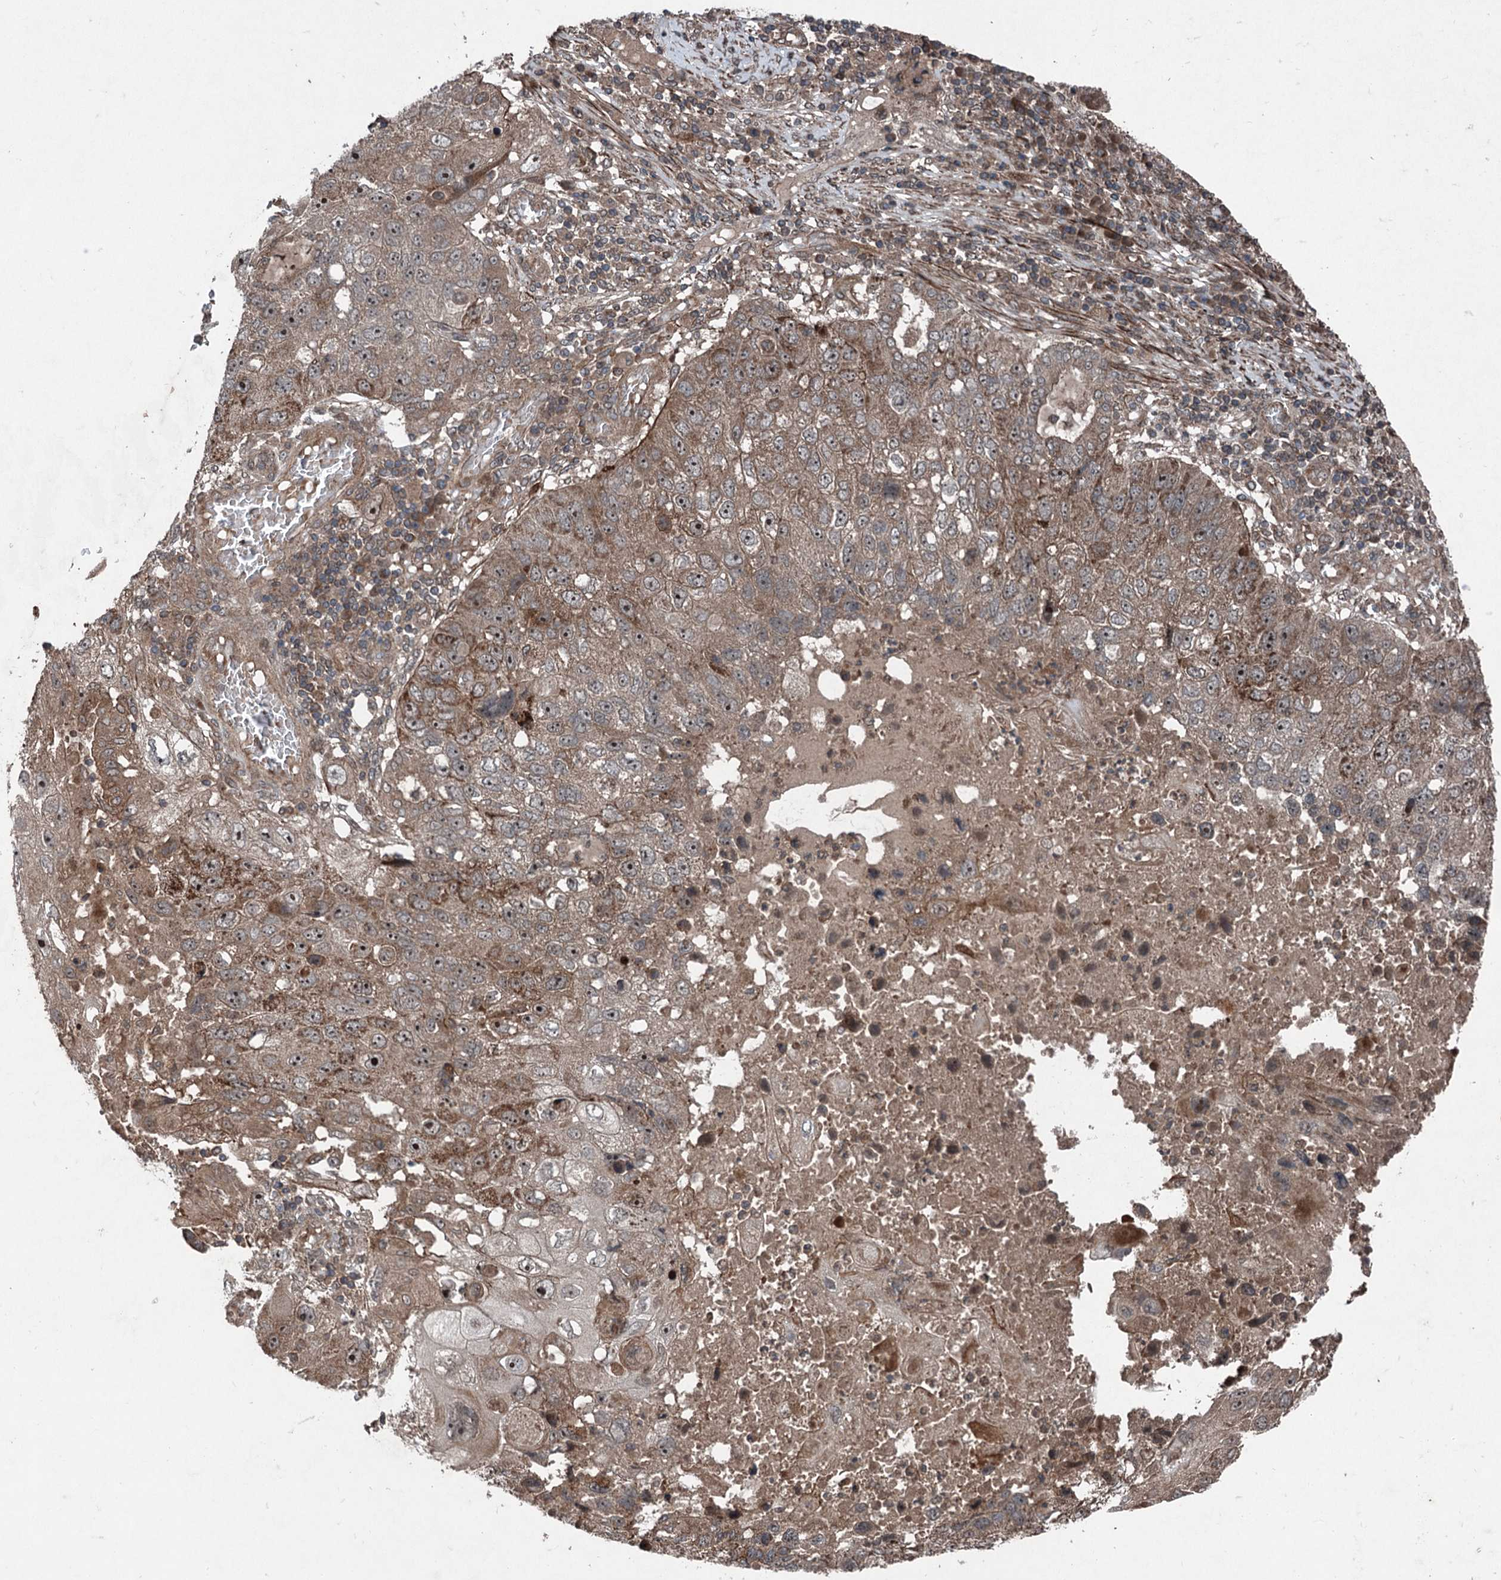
{"staining": {"intensity": "moderate", "quantity": ">75%", "location": "cytoplasmic/membranous,nuclear"}, "tissue": "lung cancer", "cell_type": "Tumor cells", "image_type": "cancer", "snomed": [{"axis": "morphology", "description": "Squamous cell carcinoma, NOS"}, {"axis": "topography", "description": "Lung"}], "caption": "Immunohistochemical staining of human lung cancer (squamous cell carcinoma) shows medium levels of moderate cytoplasmic/membranous and nuclear protein positivity in about >75% of tumor cells.", "gene": "ALAS1", "patient": {"sex": "male", "age": 61}}